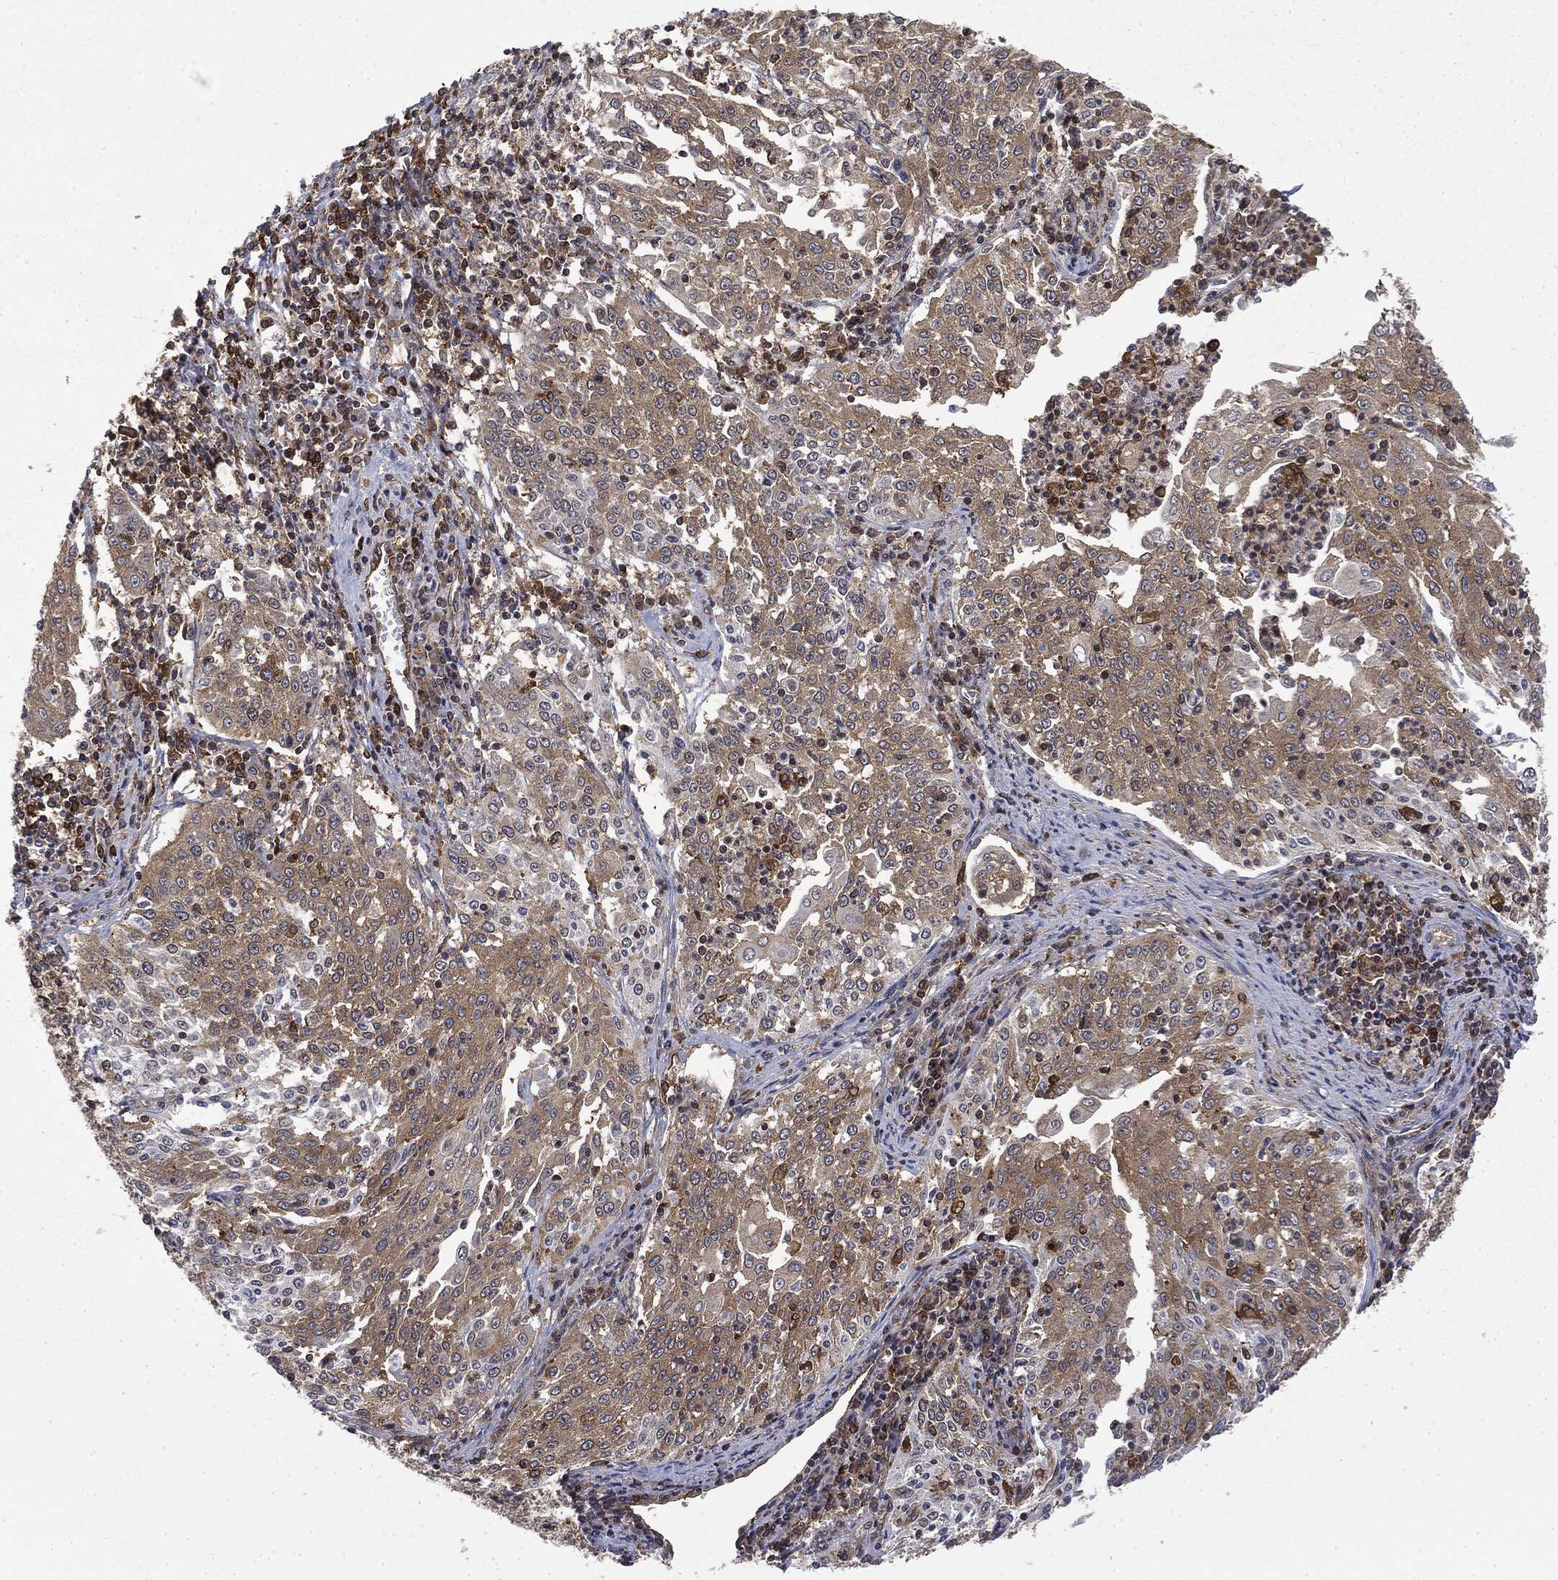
{"staining": {"intensity": "moderate", "quantity": "25%-75%", "location": "cytoplasmic/membranous"}, "tissue": "cervical cancer", "cell_type": "Tumor cells", "image_type": "cancer", "snomed": [{"axis": "morphology", "description": "Squamous cell carcinoma, NOS"}, {"axis": "topography", "description": "Cervix"}], "caption": "Immunohistochemical staining of squamous cell carcinoma (cervical) displays moderate cytoplasmic/membranous protein positivity in about 25%-75% of tumor cells.", "gene": "SNX5", "patient": {"sex": "female", "age": 41}}